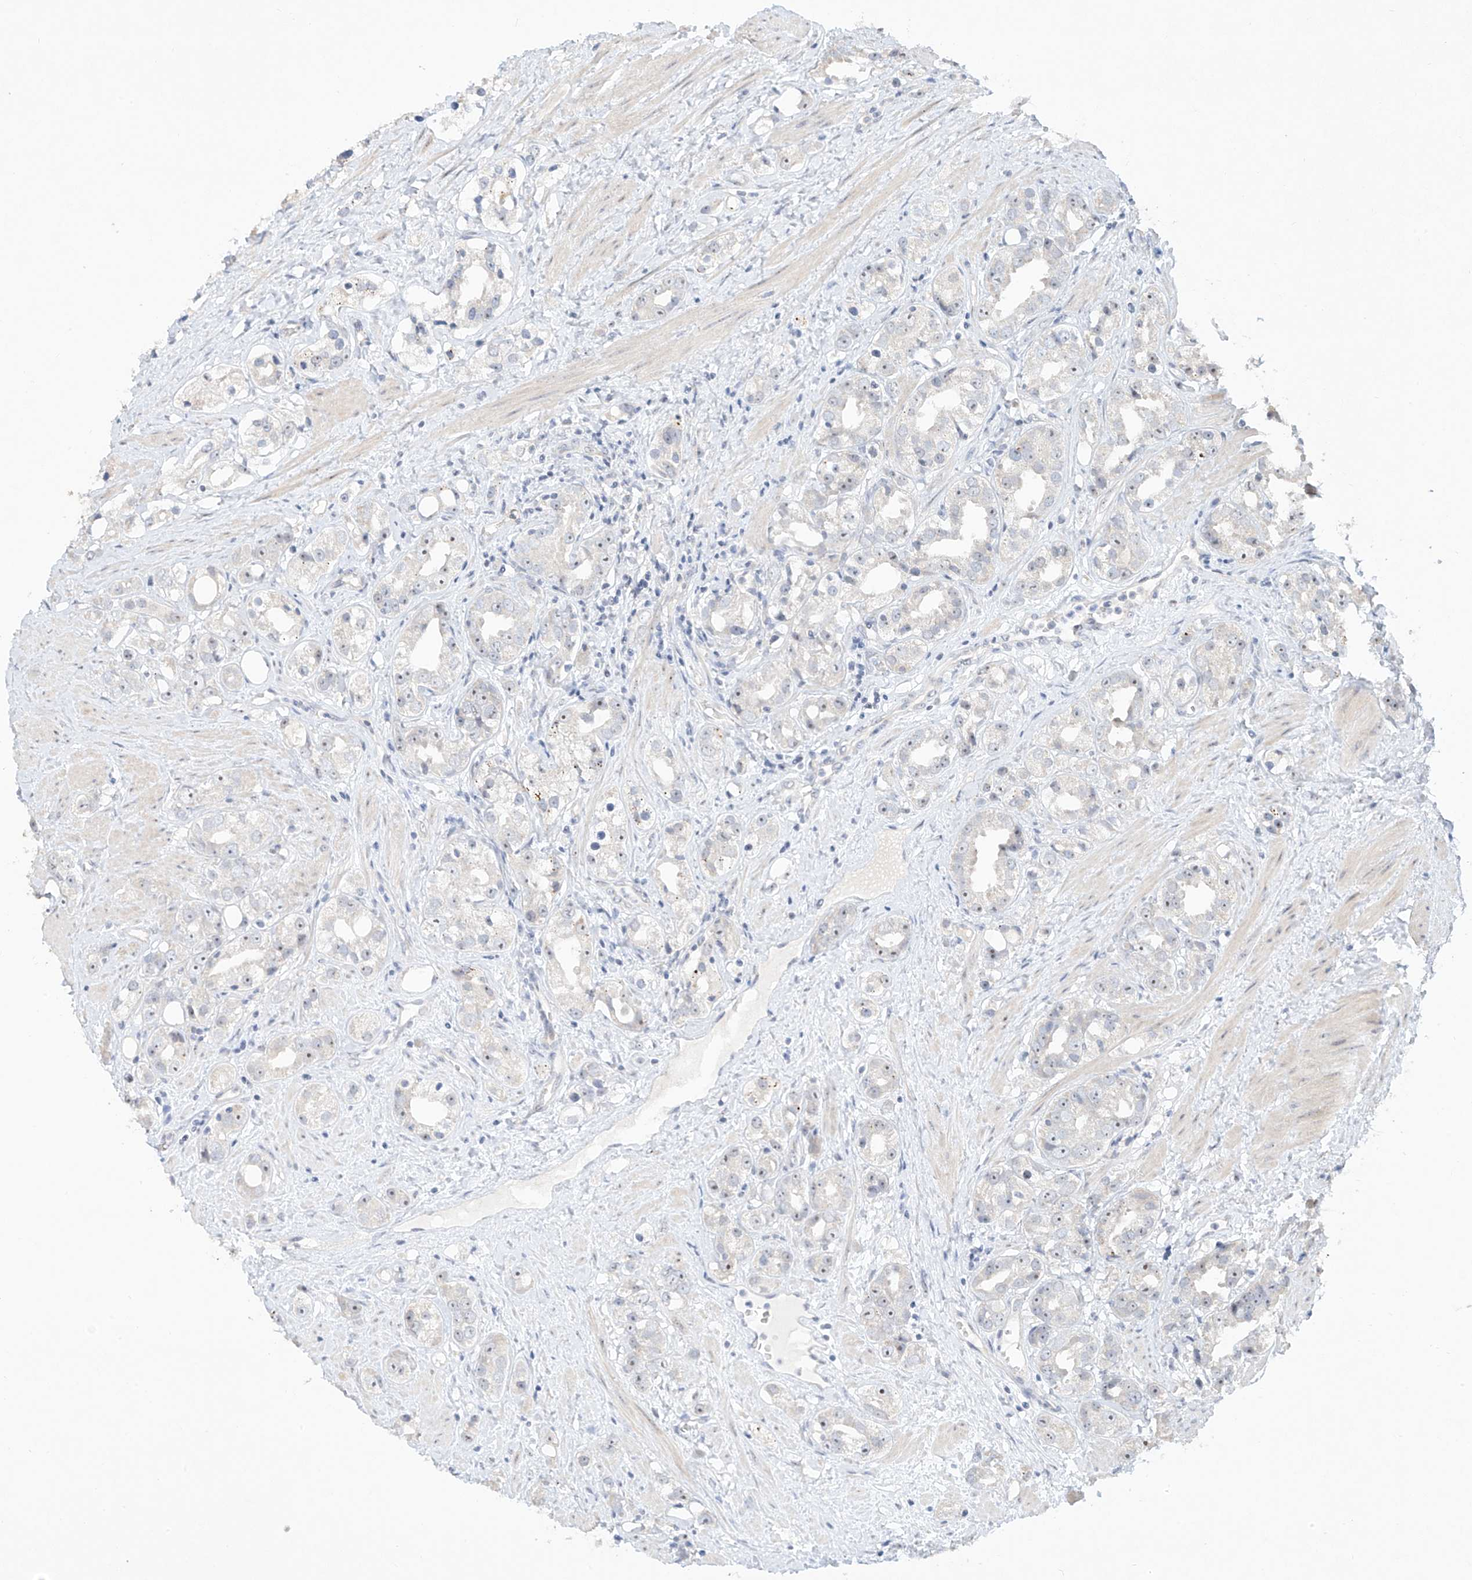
{"staining": {"intensity": "weak", "quantity": "<25%", "location": "nuclear"}, "tissue": "prostate cancer", "cell_type": "Tumor cells", "image_type": "cancer", "snomed": [{"axis": "morphology", "description": "Adenocarcinoma, NOS"}, {"axis": "topography", "description": "Prostate"}], "caption": "This is an immunohistochemistry histopathology image of adenocarcinoma (prostate). There is no expression in tumor cells.", "gene": "TASP1", "patient": {"sex": "male", "age": 79}}